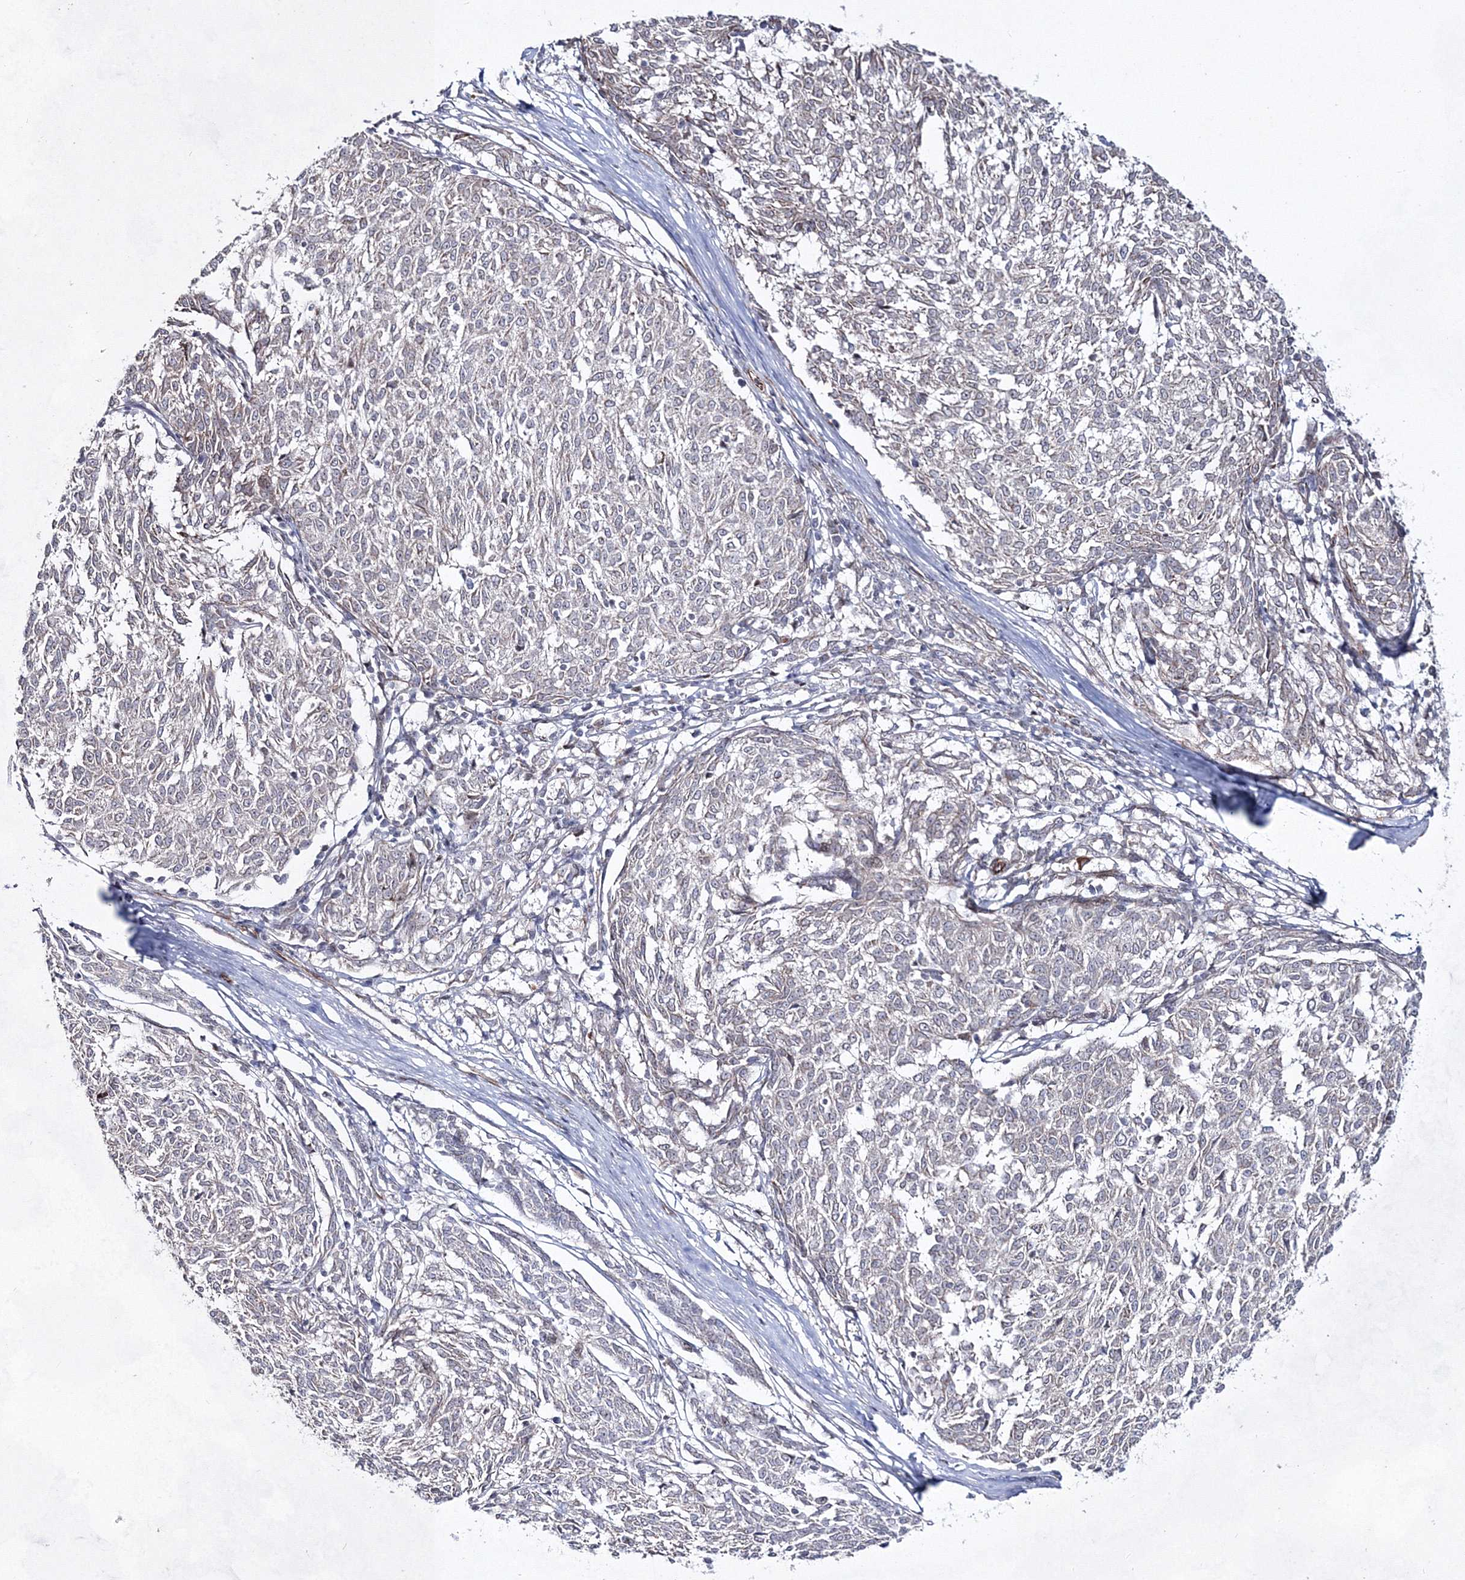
{"staining": {"intensity": "negative", "quantity": "none", "location": "none"}, "tissue": "melanoma", "cell_type": "Tumor cells", "image_type": "cancer", "snomed": [{"axis": "morphology", "description": "Malignant melanoma, NOS"}, {"axis": "topography", "description": "Skin"}], "caption": "High magnification brightfield microscopy of malignant melanoma stained with DAB (3,3'-diaminobenzidine) (brown) and counterstained with hematoxylin (blue): tumor cells show no significant expression.", "gene": "SNIP1", "patient": {"sex": "female", "age": 72}}